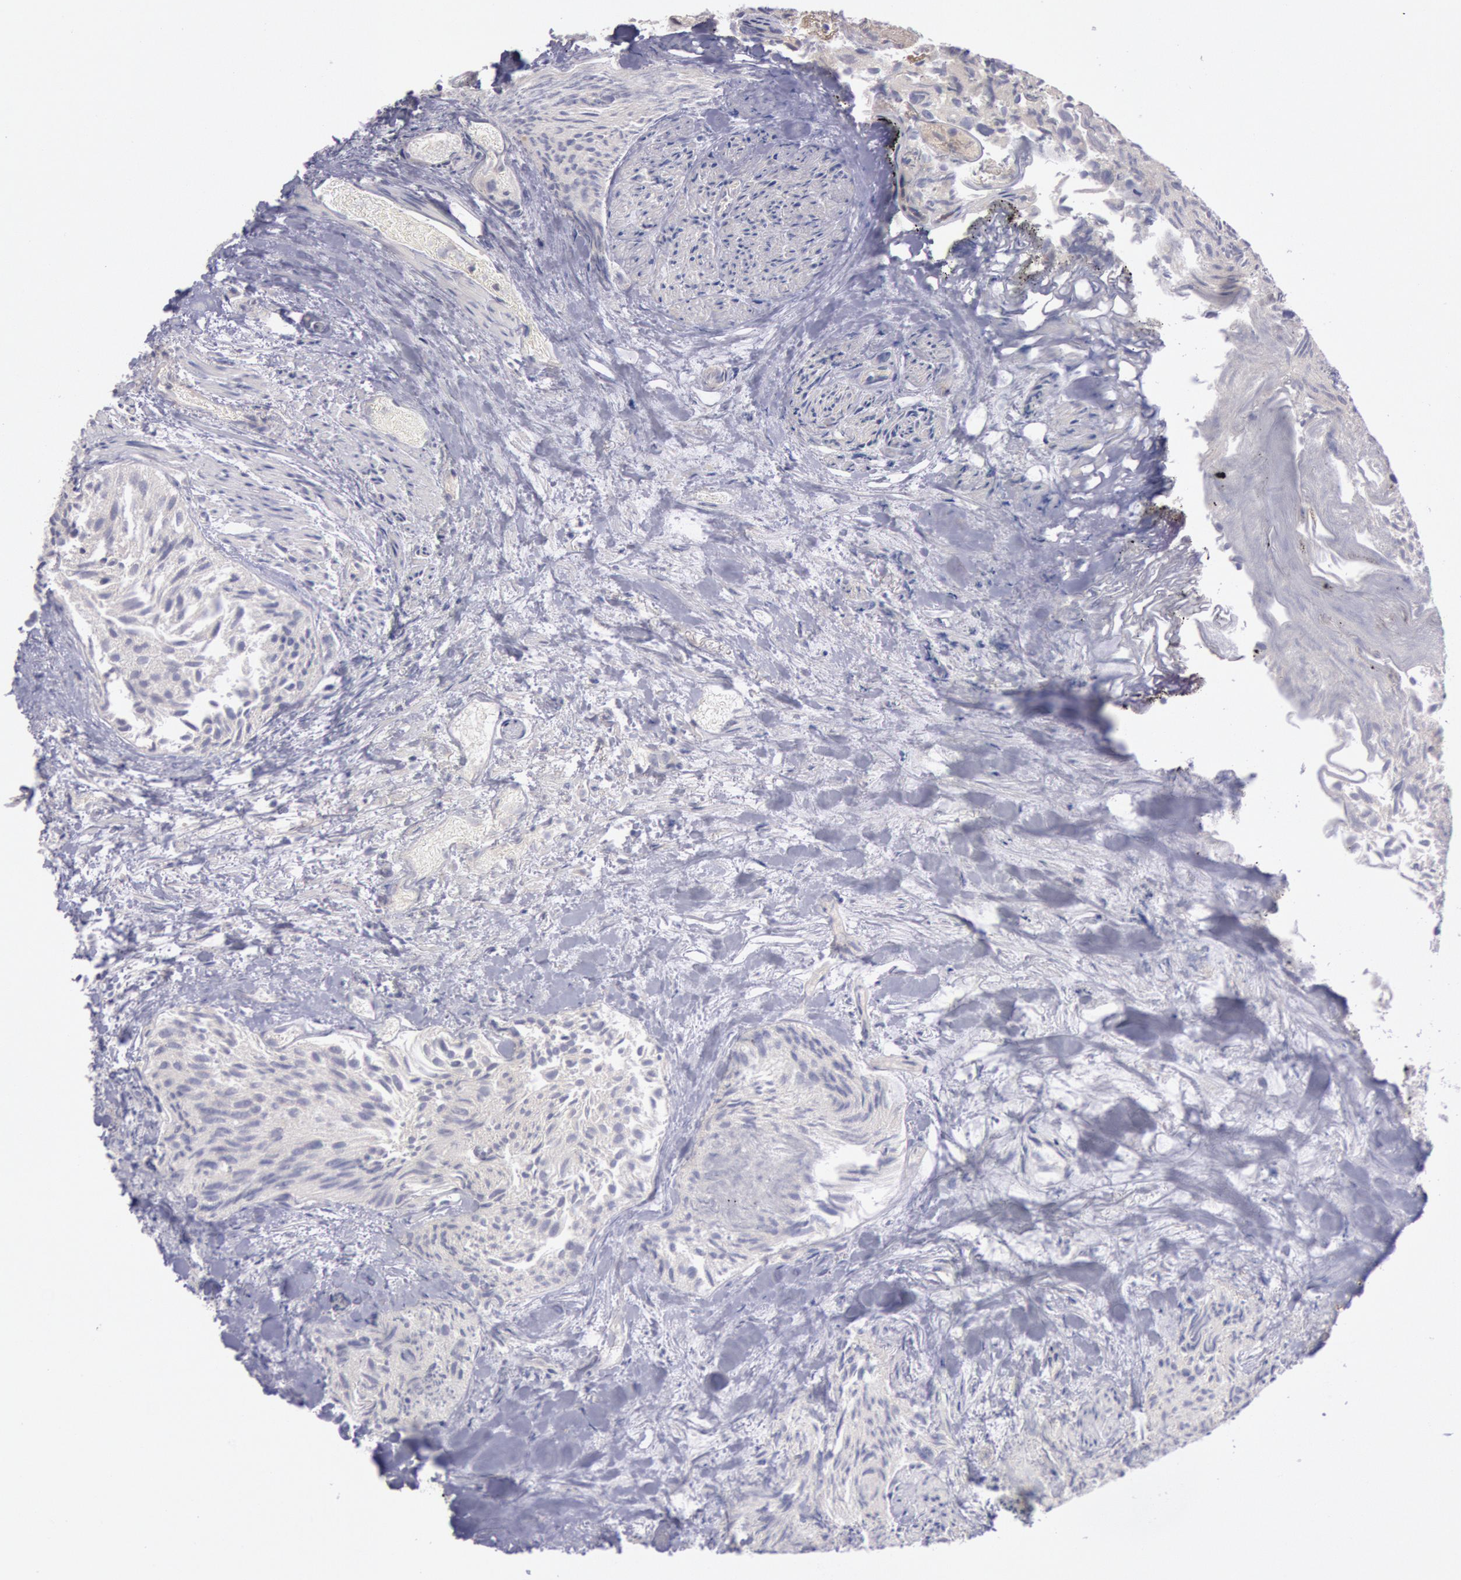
{"staining": {"intensity": "negative", "quantity": "none", "location": "none"}, "tissue": "urothelial cancer", "cell_type": "Tumor cells", "image_type": "cancer", "snomed": [{"axis": "morphology", "description": "Urothelial carcinoma, High grade"}, {"axis": "topography", "description": "Urinary bladder"}], "caption": "Human urothelial cancer stained for a protein using immunohistochemistry exhibits no staining in tumor cells.", "gene": "PIK3R1", "patient": {"sex": "female", "age": 78}}